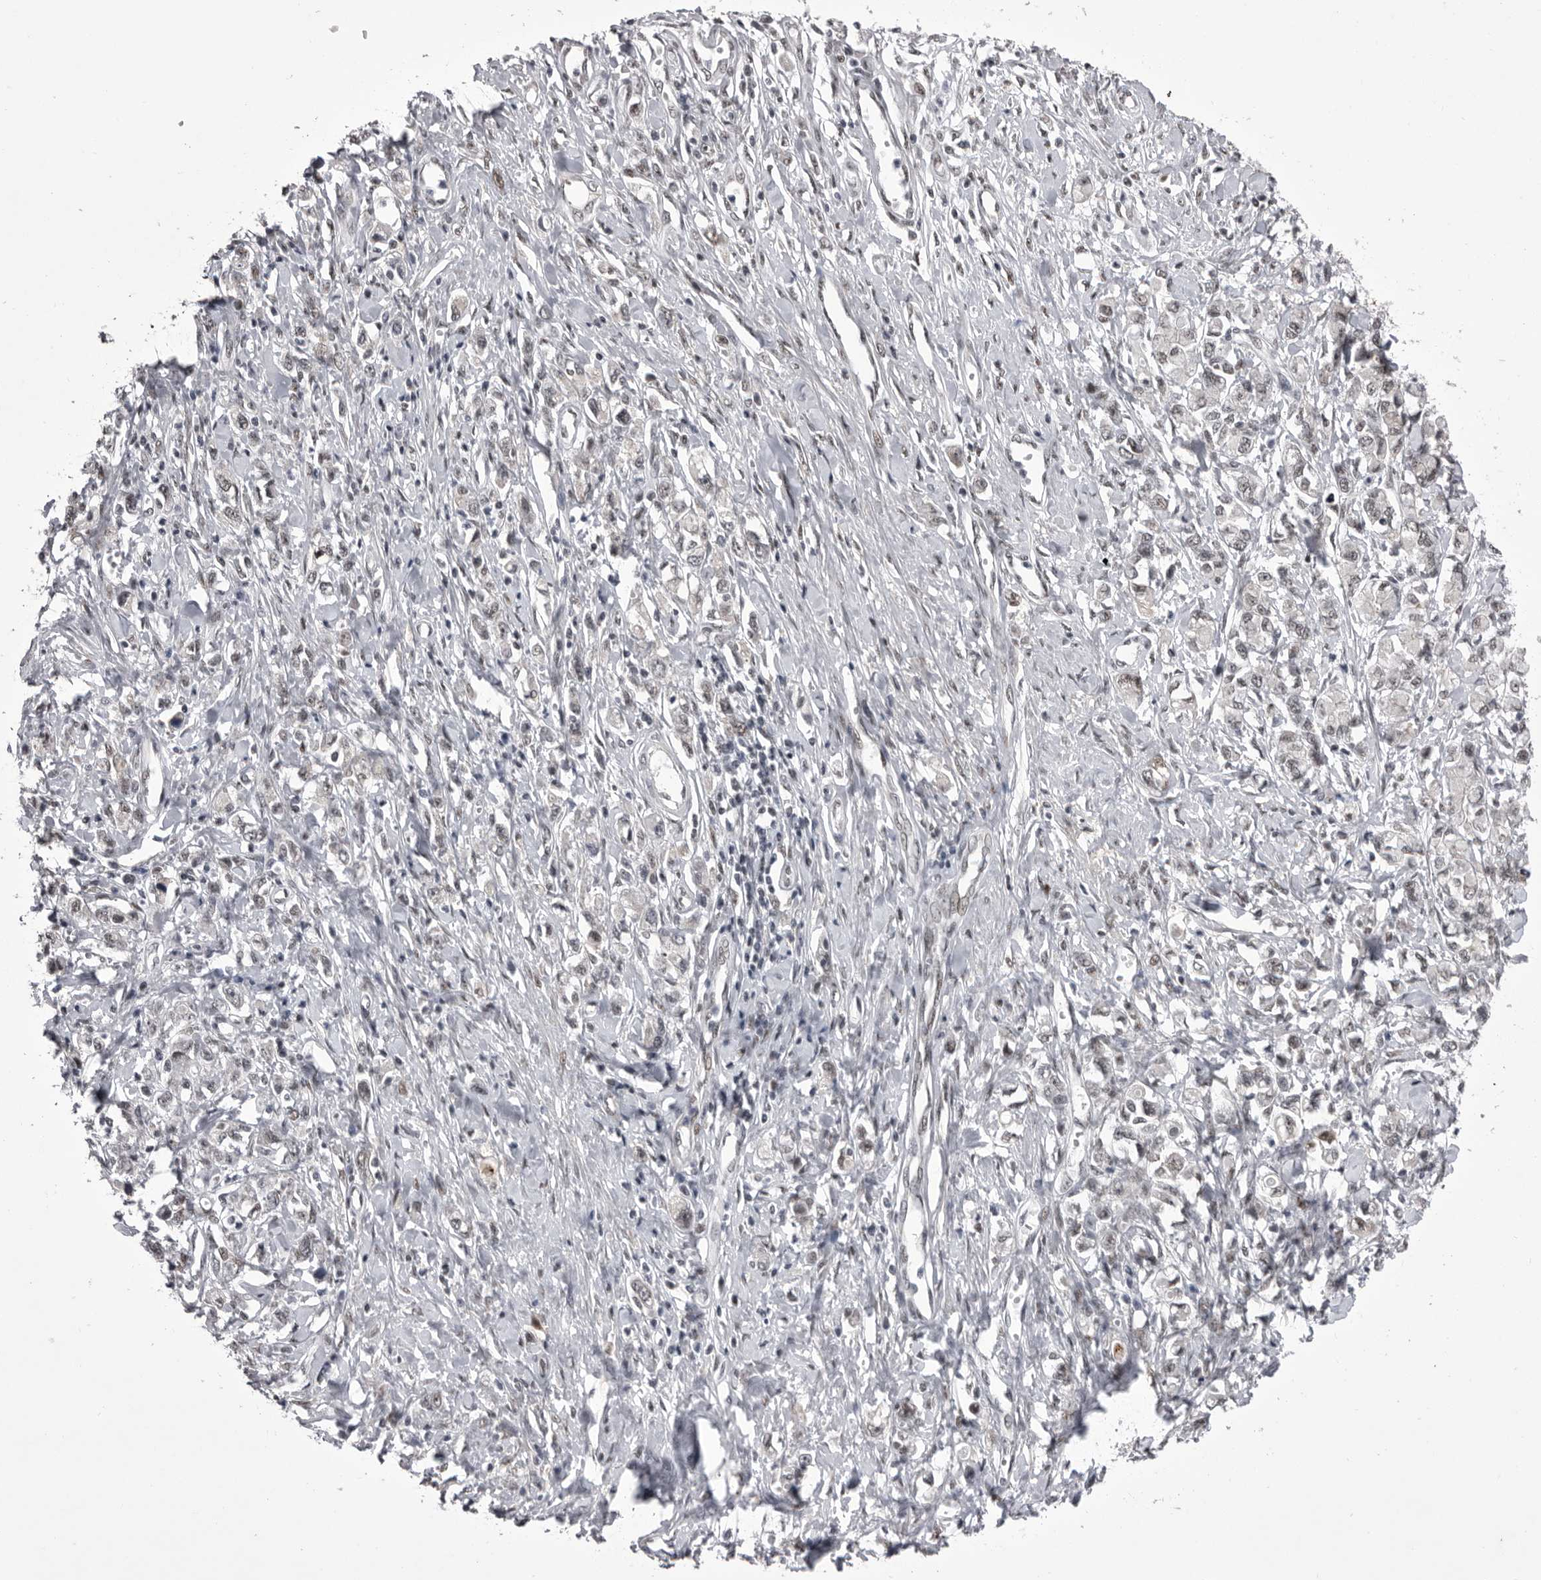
{"staining": {"intensity": "negative", "quantity": "none", "location": "none"}, "tissue": "stomach cancer", "cell_type": "Tumor cells", "image_type": "cancer", "snomed": [{"axis": "morphology", "description": "Adenocarcinoma, NOS"}, {"axis": "topography", "description": "Stomach"}], "caption": "High power microscopy micrograph of an immunohistochemistry photomicrograph of stomach adenocarcinoma, revealing no significant positivity in tumor cells.", "gene": "PRPF3", "patient": {"sex": "female", "age": 76}}